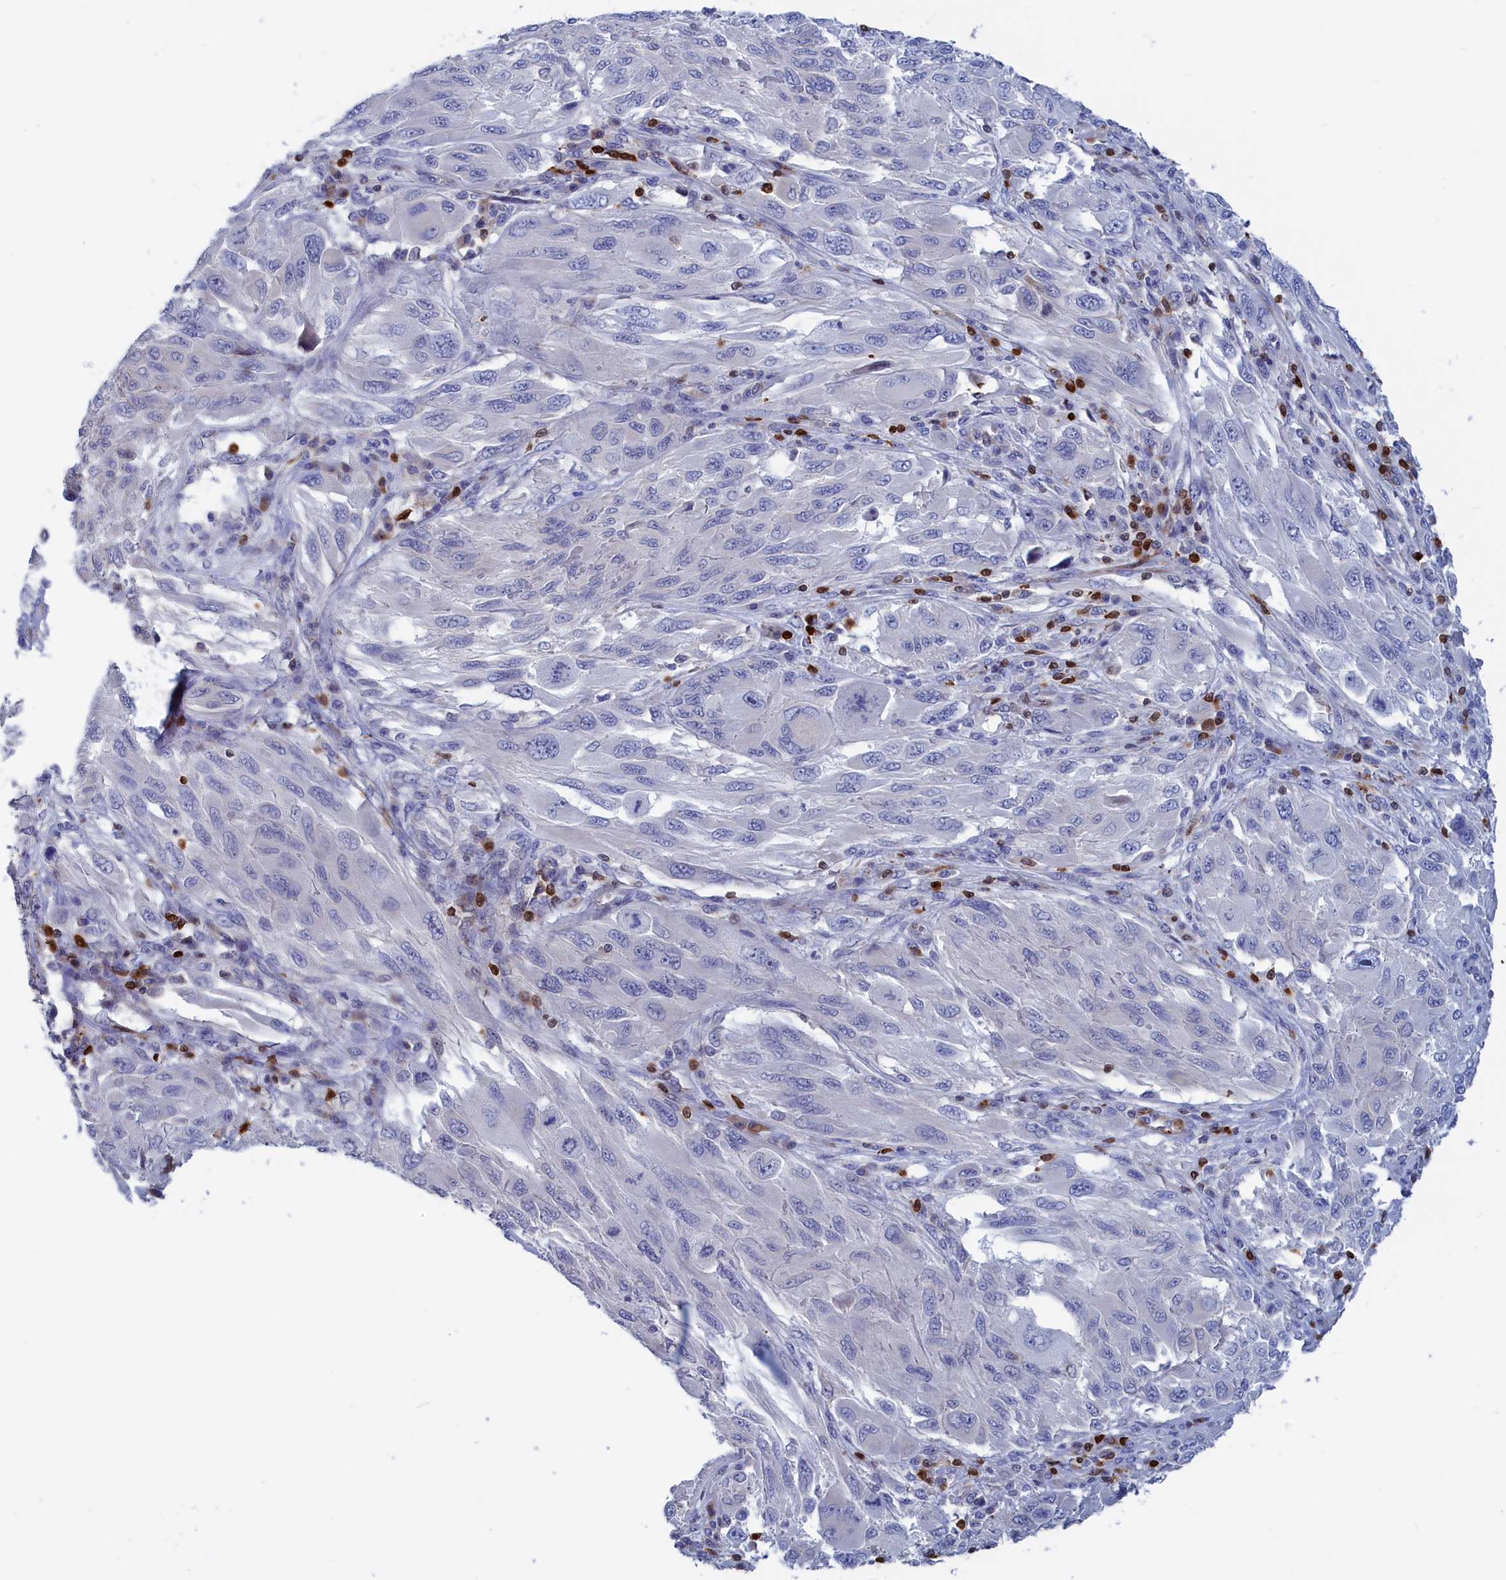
{"staining": {"intensity": "negative", "quantity": "none", "location": "none"}, "tissue": "melanoma", "cell_type": "Tumor cells", "image_type": "cancer", "snomed": [{"axis": "morphology", "description": "Malignant melanoma, NOS"}, {"axis": "topography", "description": "Skin"}], "caption": "Tumor cells are negative for protein expression in human melanoma.", "gene": "CRIP1", "patient": {"sex": "female", "age": 91}}